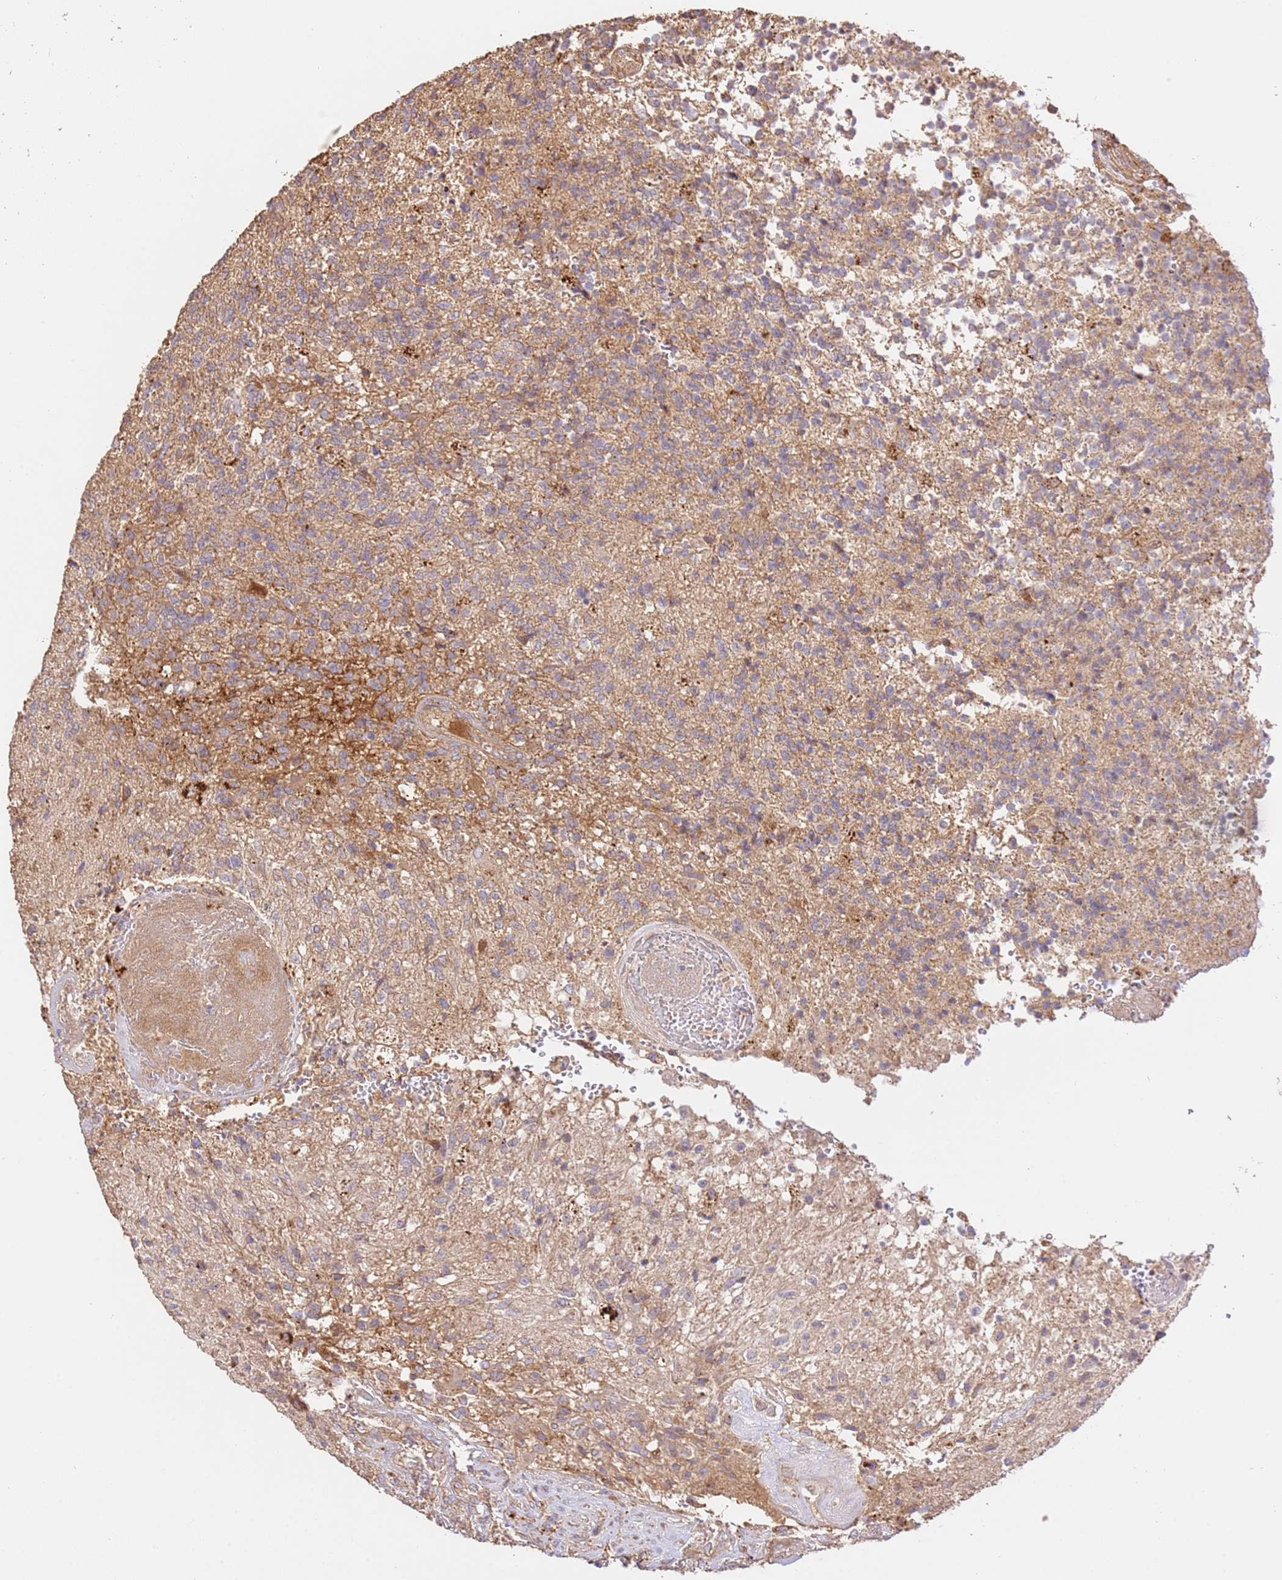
{"staining": {"intensity": "weak", "quantity": "<25%", "location": "cytoplasmic/membranous"}, "tissue": "glioma", "cell_type": "Tumor cells", "image_type": "cancer", "snomed": [{"axis": "morphology", "description": "Glioma, malignant, High grade"}, {"axis": "topography", "description": "Brain"}], "caption": "This is a photomicrograph of immunohistochemistry (IHC) staining of glioma, which shows no expression in tumor cells.", "gene": "CEP55", "patient": {"sex": "male", "age": 56}}